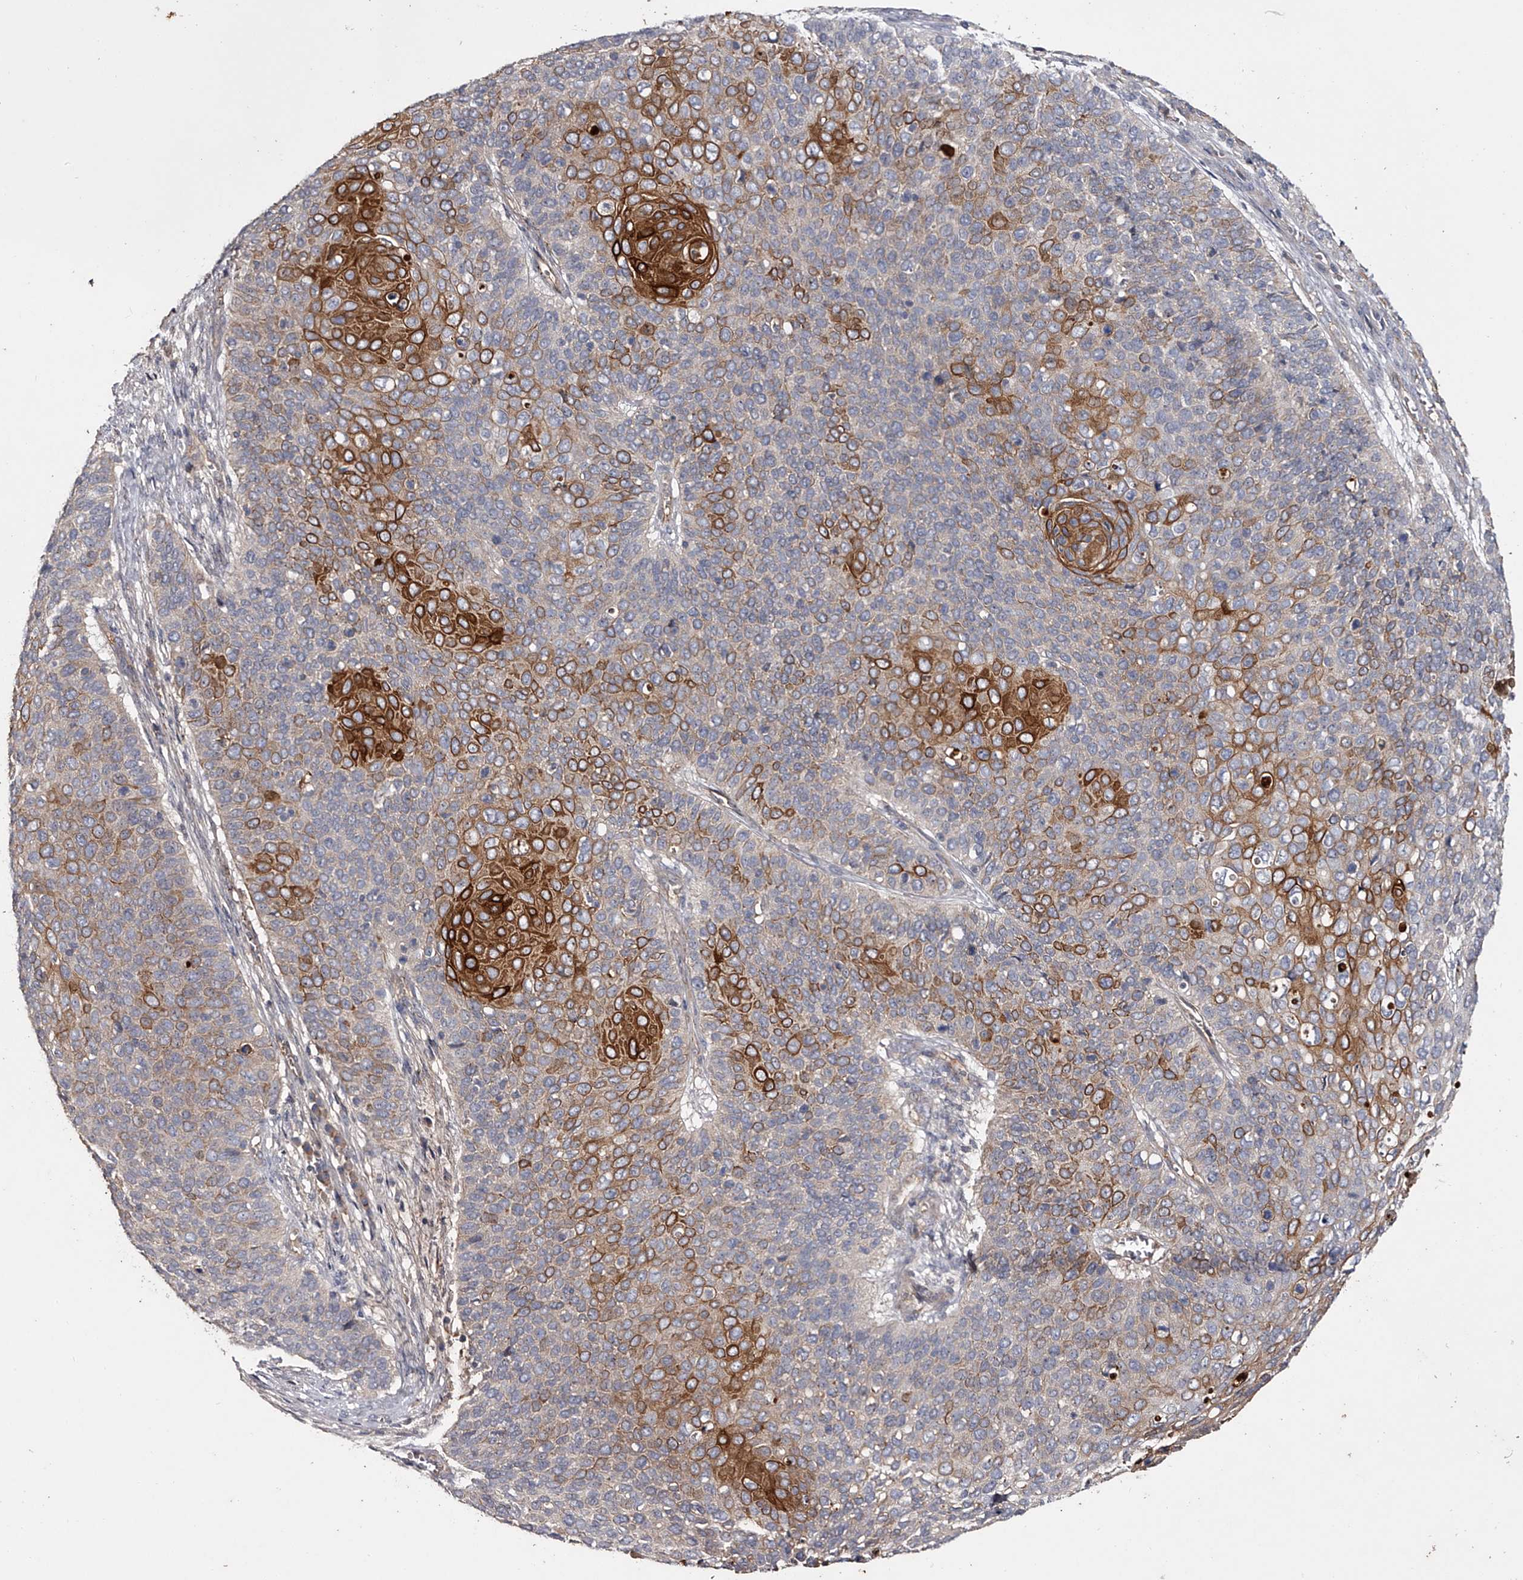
{"staining": {"intensity": "moderate", "quantity": "25%-75%", "location": "cytoplasmic/membranous"}, "tissue": "cervical cancer", "cell_type": "Tumor cells", "image_type": "cancer", "snomed": [{"axis": "morphology", "description": "Squamous cell carcinoma, NOS"}, {"axis": "topography", "description": "Cervix"}], "caption": "This micrograph shows immunohistochemistry (IHC) staining of human cervical cancer (squamous cell carcinoma), with medium moderate cytoplasmic/membranous staining in approximately 25%-75% of tumor cells.", "gene": "MDN1", "patient": {"sex": "female", "age": 39}}